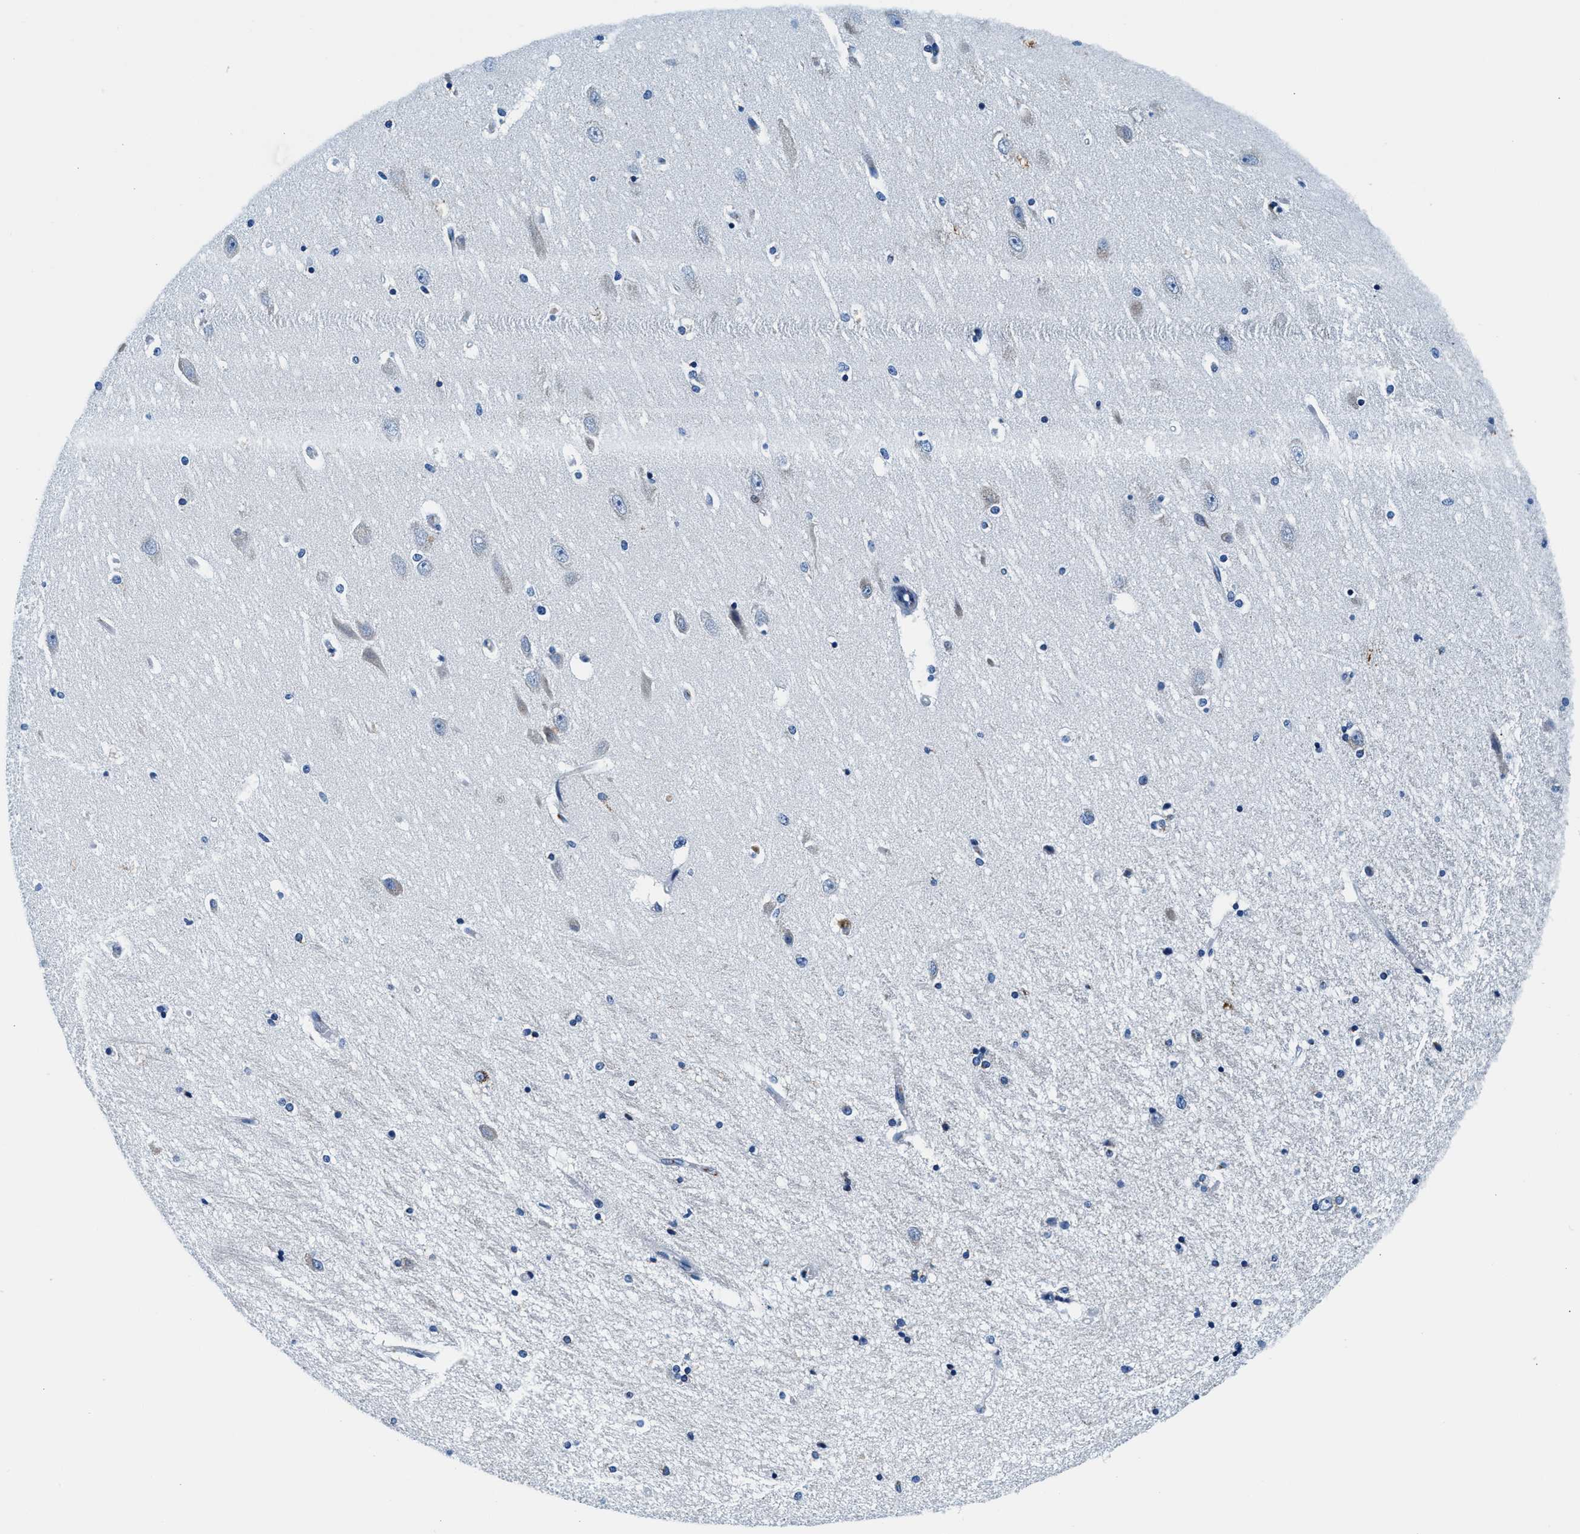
{"staining": {"intensity": "negative", "quantity": "none", "location": "none"}, "tissue": "hippocampus", "cell_type": "Glial cells", "image_type": "normal", "snomed": [{"axis": "morphology", "description": "Normal tissue, NOS"}, {"axis": "topography", "description": "Hippocampus"}], "caption": "IHC of benign hippocampus reveals no expression in glial cells.", "gene": "VPS53", "patient": {"sex": "female", "age": 54}}